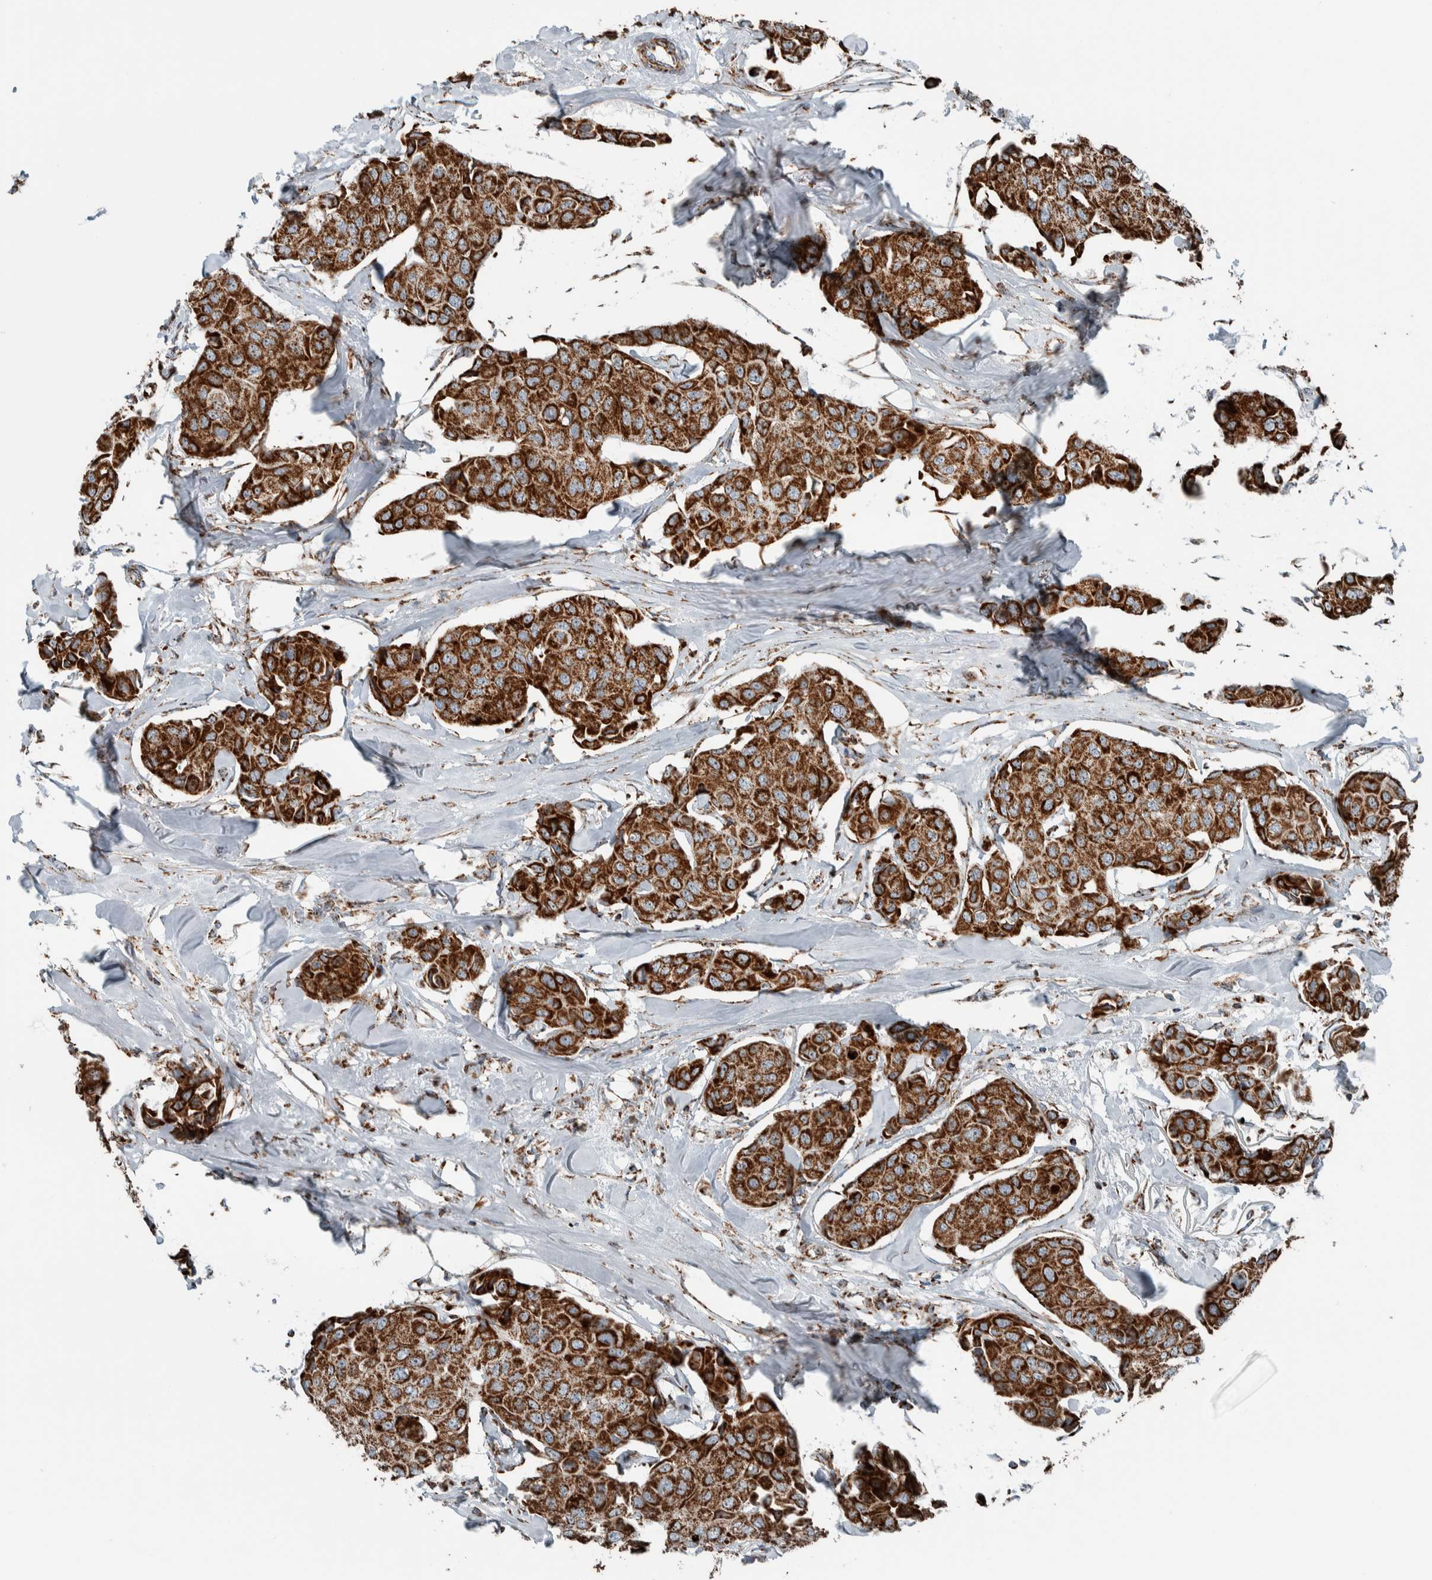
{"staining": {"intensity": "strong", "quantity": ">75%", "location": "cytoplasmic/membranous"}, "tissue": "breast cancer", "cell_type": "Tumor cells", "image_type": "cancer", "snomed": [{"axis": "morphology", "description": "Duct carcinoma"}, {"axis": "topography", "description": "Breast"}], "caption": "Strong cytoplasmic/membranous staining is identified in approximately >75% of tumor cells in intraductal carcinoma (breast).", "gene": "CNTROB", "patient": {"sex": "female", "age": 80}}